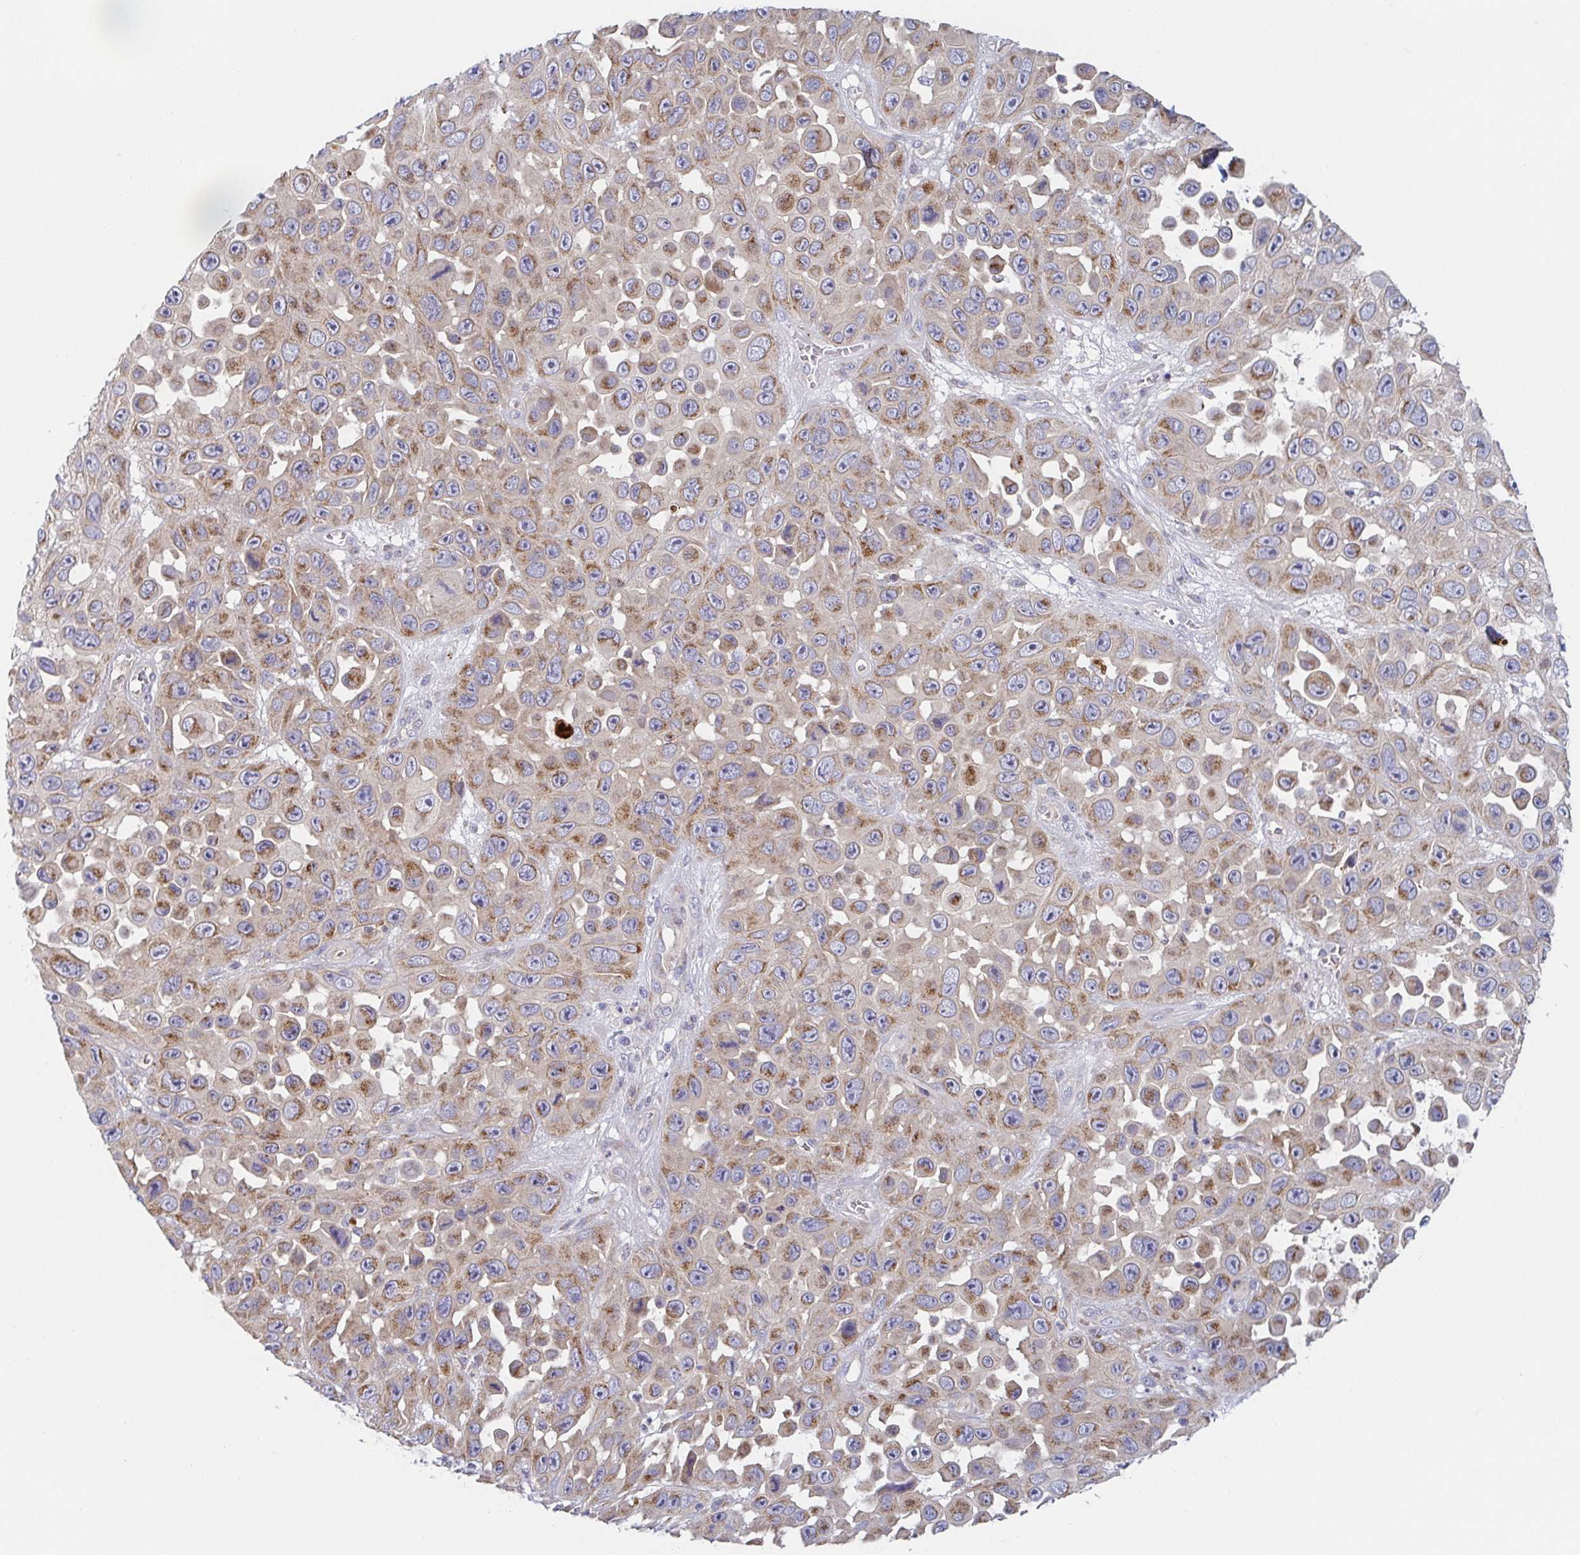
{"staining": {"intensity": "moderate", "quantity": "25%-75%", "location": "cytoplasmic/membranous"}, "tissue": "skin cancer", "cell_type": "Tumor cells", "image_type": "cancer", "snomed": [{"axis": "morphology", "description": "Squamous cell carcinoma, NOS"}, {"axis": "topography", "description": "Skin"}], "caption": "The immunohistochemical stain highlights moderate cytoplasmic/membranous positivity in tumor cells of skin cancer tissue.", "gene": "TUFT1", "patient": {"sex": "male", "age": 81}}